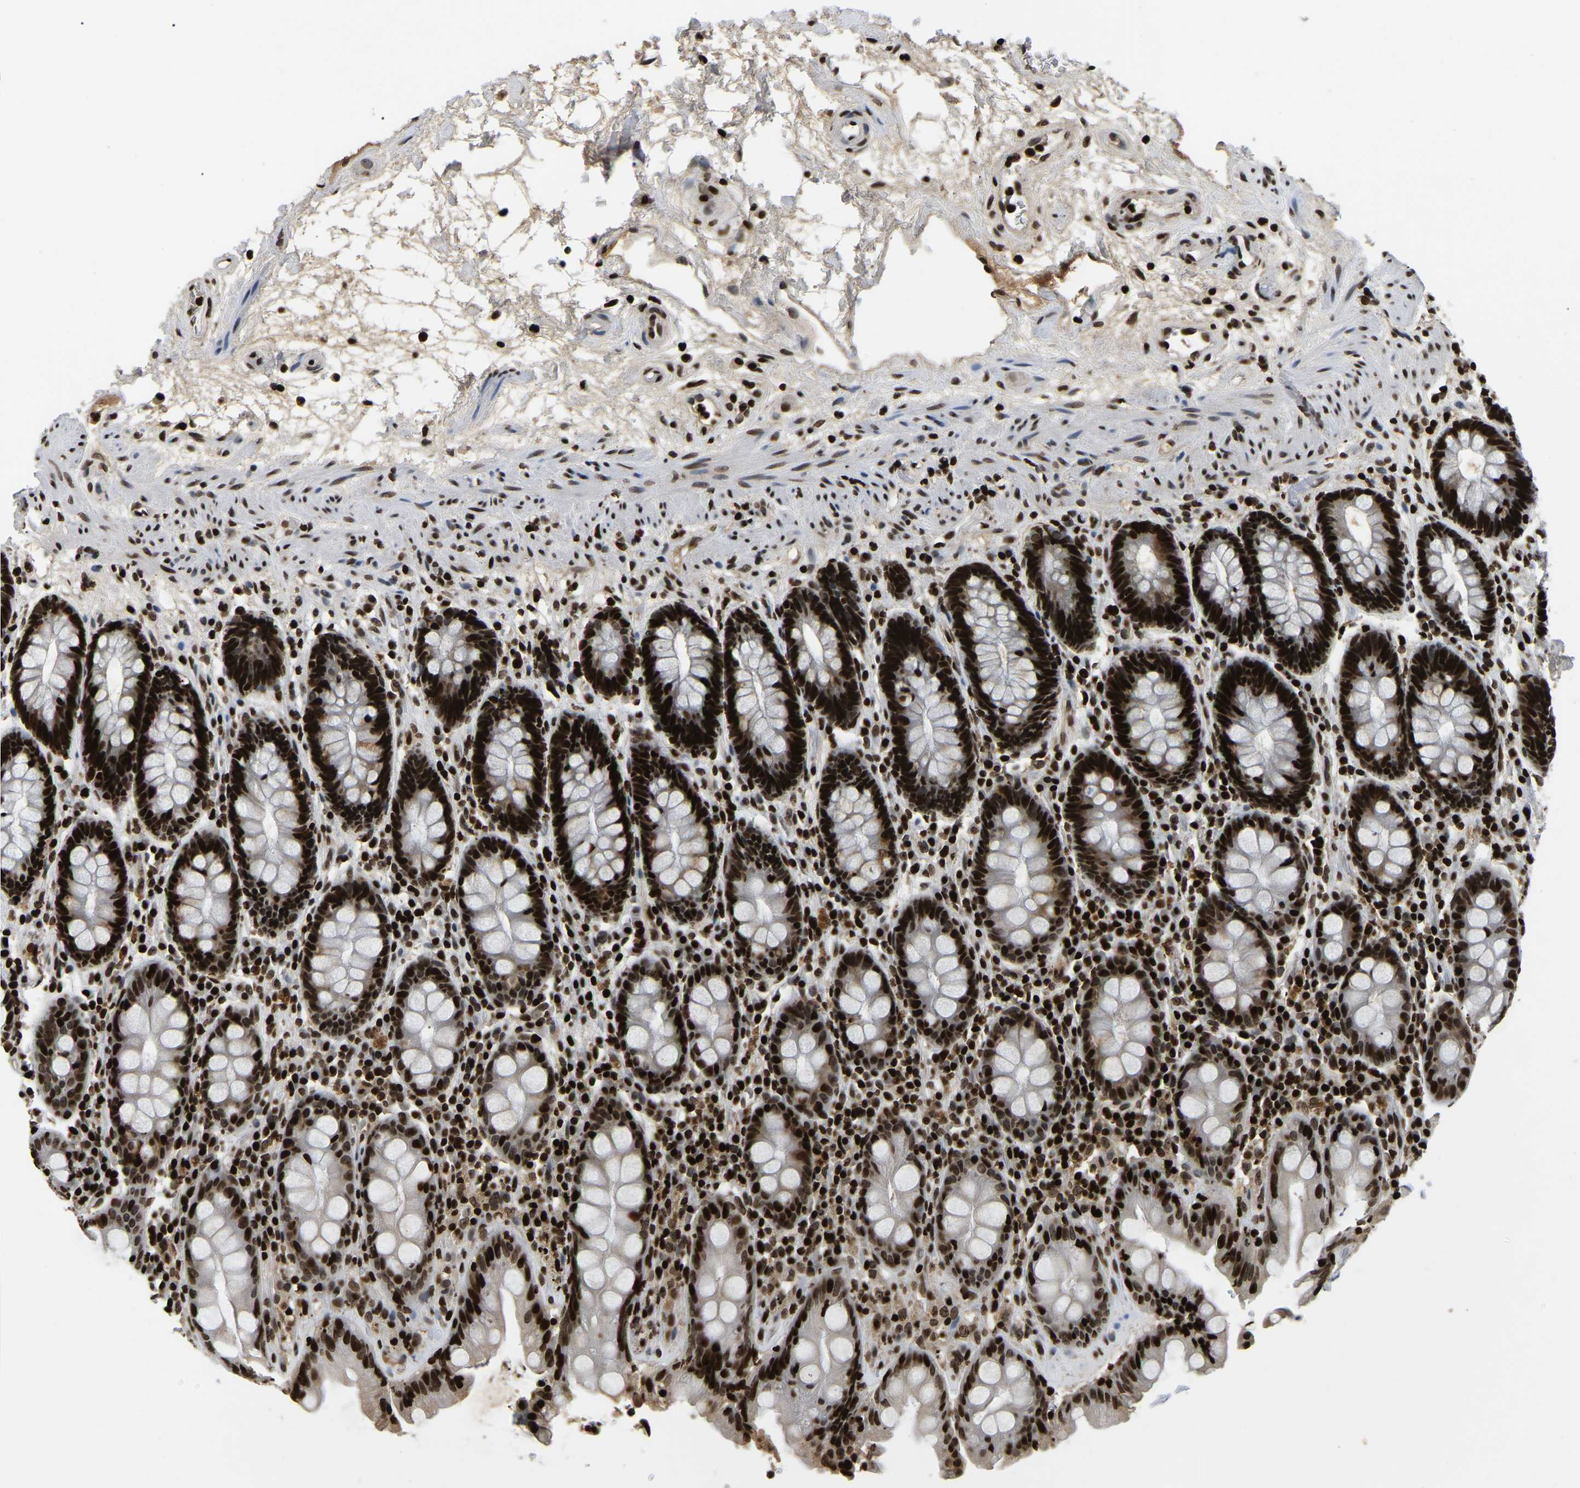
{"staining": {"intensity": "strong", "quantity": ">75%", "location": "nuclear"}, "tissue": "rectum", "cell_type": "Glandular cells", "image_type": "normal", "snomed": [{"axis": "morphology", "description": "Normal tissue, NOS"}, {"axis": "topography", "description": "Rectum"}], "caption": "A high-resolution image shows immunohistochemistry (IHC) staining of unremarkable rectum, which reveals strong nuclear expression in about >75% of glandular cells. (Stains: DAB in brown, nuclei in blue, Microscopy: brightfield microscopy at high magnification).", "gene": "LRRC61", "patient": {"sex": "male", "age": 64}}